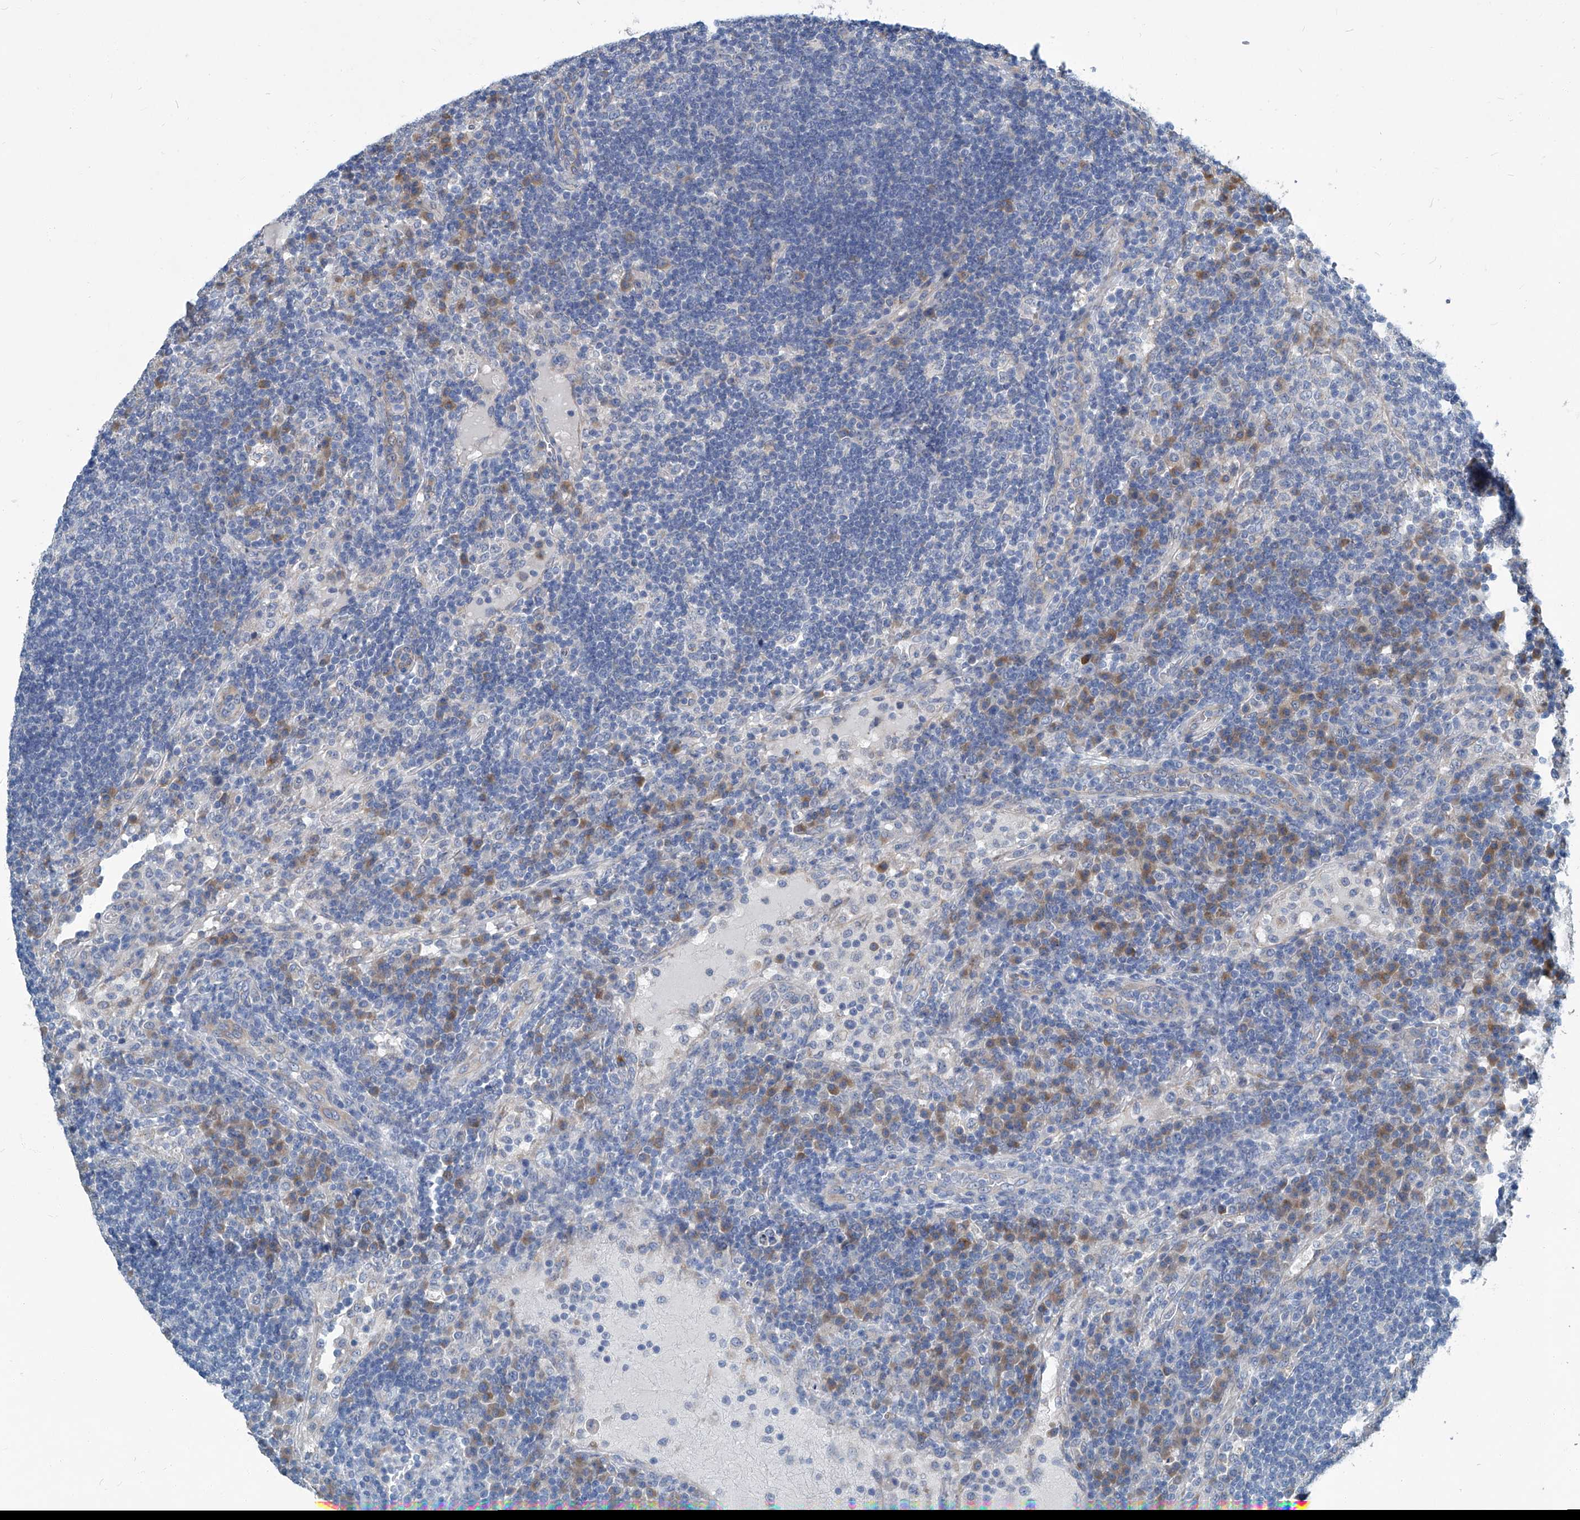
{"staining": {"intensity": "negative", "quantity": "none", "location": "none"}, "tissue": "lymph node", "cell_type": "Germinal center cells", "image_type": "normal", "snomed": [{"axis": "morphology", "description": "Normal tissue, NOS"}, {"axis": "topography", "description": "Lymph node"}], "caption": "High power microscopy micrograph of an IHC histopathology image of benign lymph node, revealing no significant expression in germinal center cells.", "gene": "SLC26A11", "patient": {"sex": "female", "age": 53}}